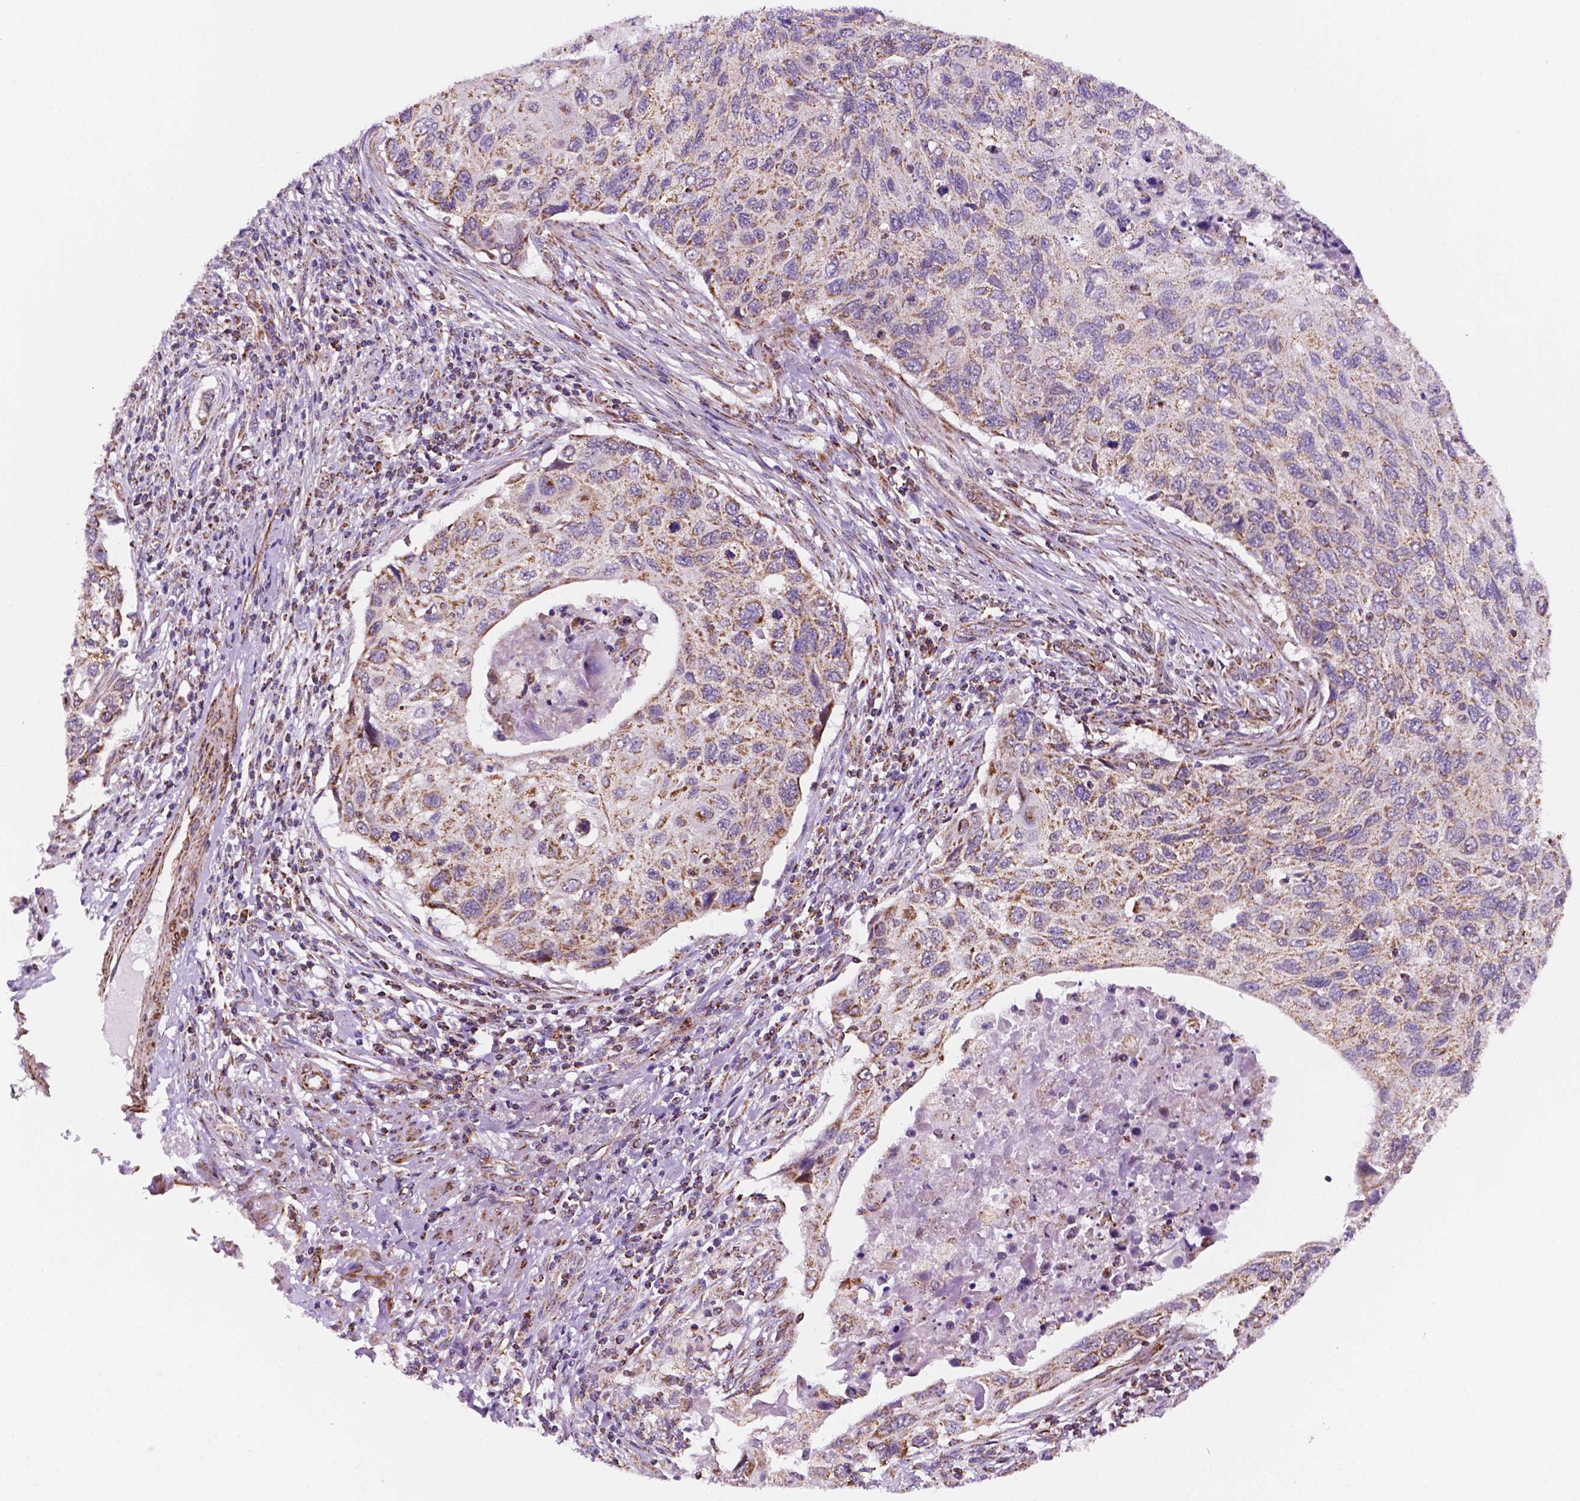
{"staining": {"intensity": "moderate", "quantity": ">75%", "location": "cytoplasmic/membranous"}, "tissue": "cervical cancer", "cell_type": "Tumor cells", "image_type": "cancer", "snomed": [{"axis": "morphology", "description": "Squamous cell carcinoma, NOS"}, {"axis": "topography", "description": "Cervix"}], "caption": "IHC of human squamous cell carcinoma (cervical) reveals medium levels of moderate cytoplasmic/membranous expression in approximately >75% of tumor cells.", "gene": "GEMIN4", "patient": {"sex": "female", "age": 70}}